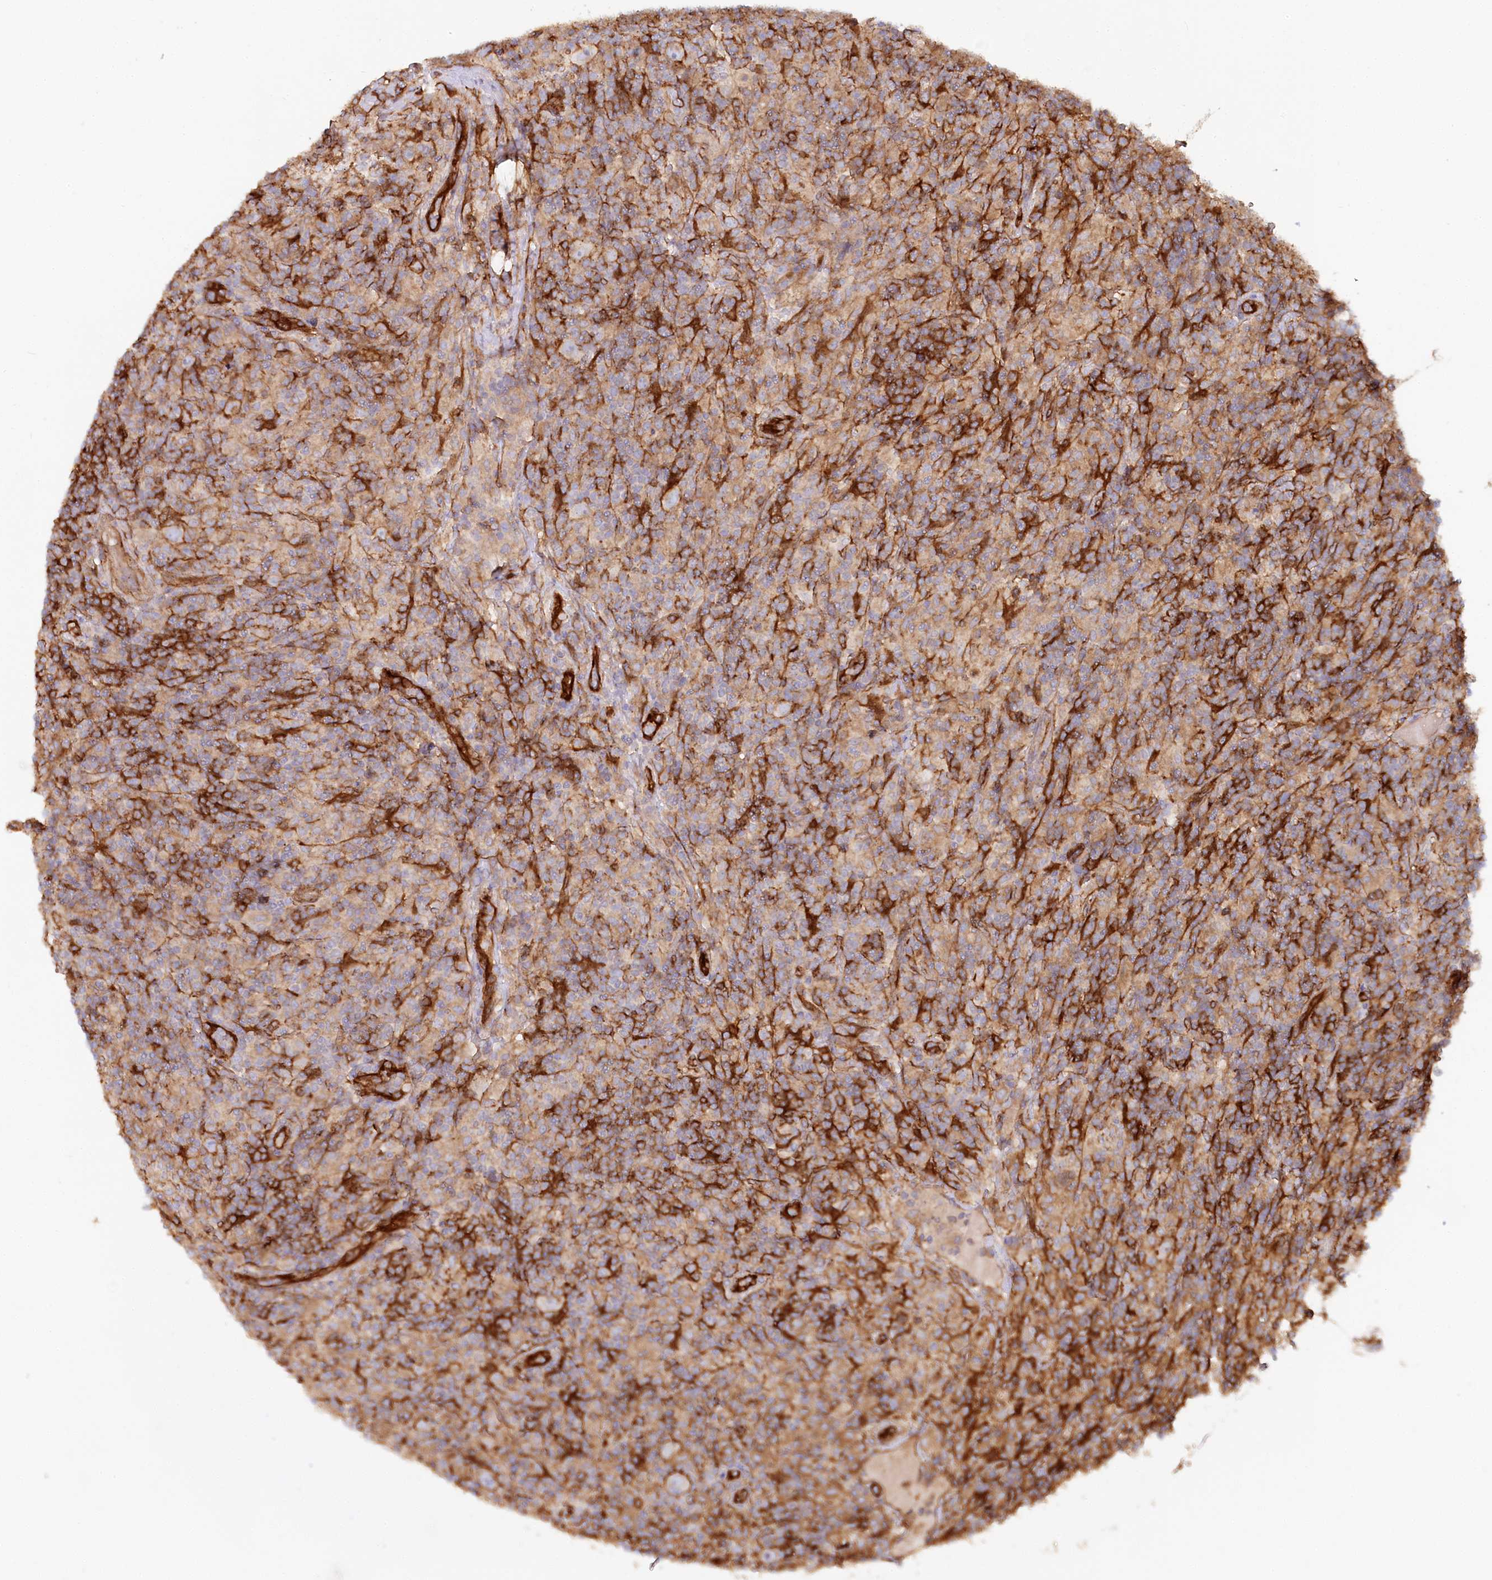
{"staining": {"intensity": "negative", "quantity": "none", "location": "none"}, "tissue": "lymphoma", "cell_type": "Tumor cells", "image_type": "cancer", "snomed": [{"axis": "morphology", "description": "Hodgkin's disease, NOS"}, {"axis": "topography", "description": "Lymph node"}], "caption": "Immunohistochemical staining of lymphoma reveals no significant staining in tumor cells.", "gene": "RBP5", "patient": {"sex": "male", "age": 70}}